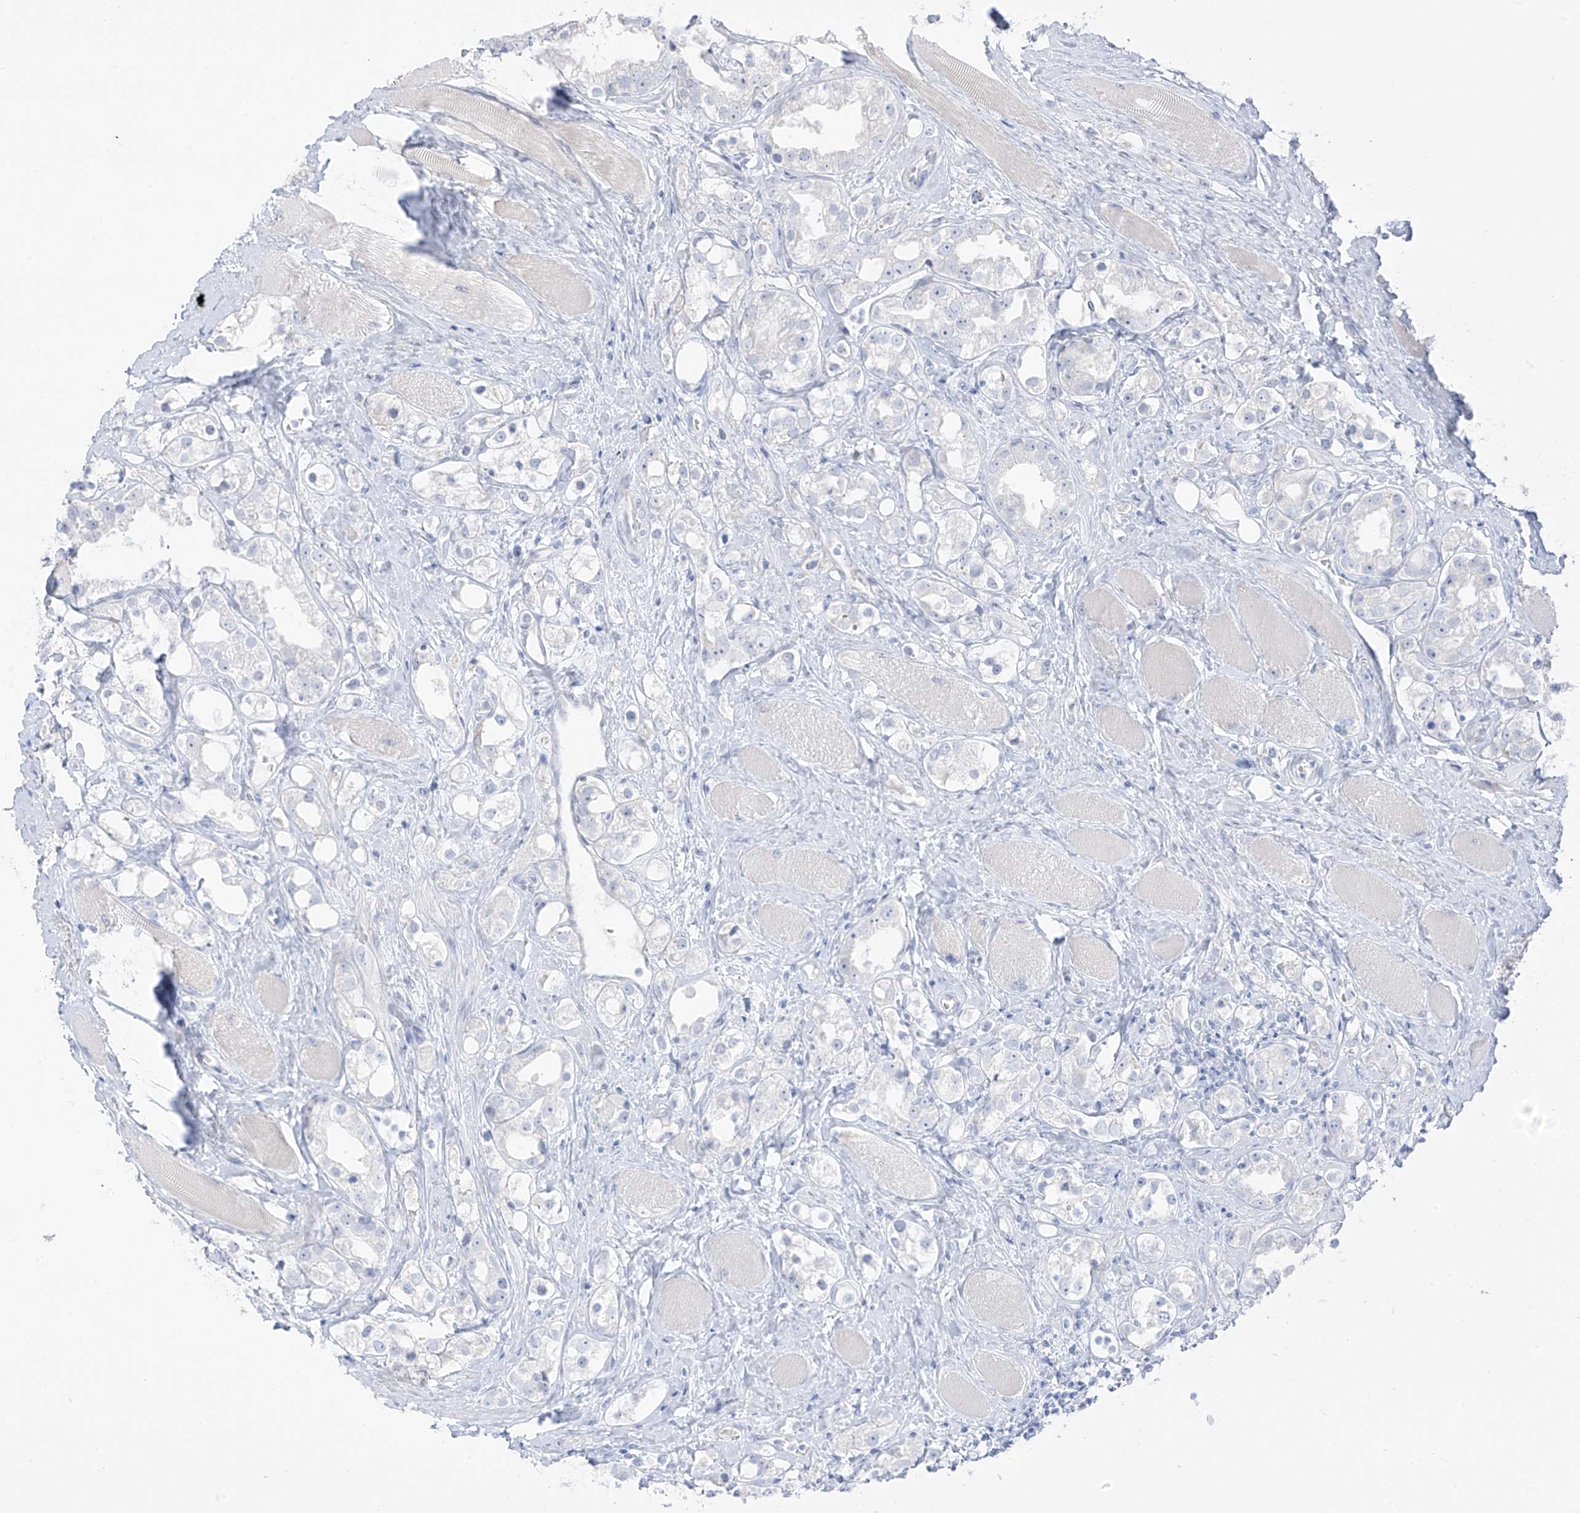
{"staining": {"intensity": "negative", "quantity": "none", "location": "none"}, "tissue": "prostate cancer", "cell_type": "Tumor cells", "image_type": "cancer", "snomed": [{"axis": "morphology", "description": "Adenocarcinoma, NOS"}, {"axis": "topography", "description": "Prostate"}], "caption": "Prostate adenocarcinoma was stained to show a protein in brown. There is no significant positivity in tumor cells.", "gene": "DCDC2", "patient": {"sex": "male", "age": 79}}